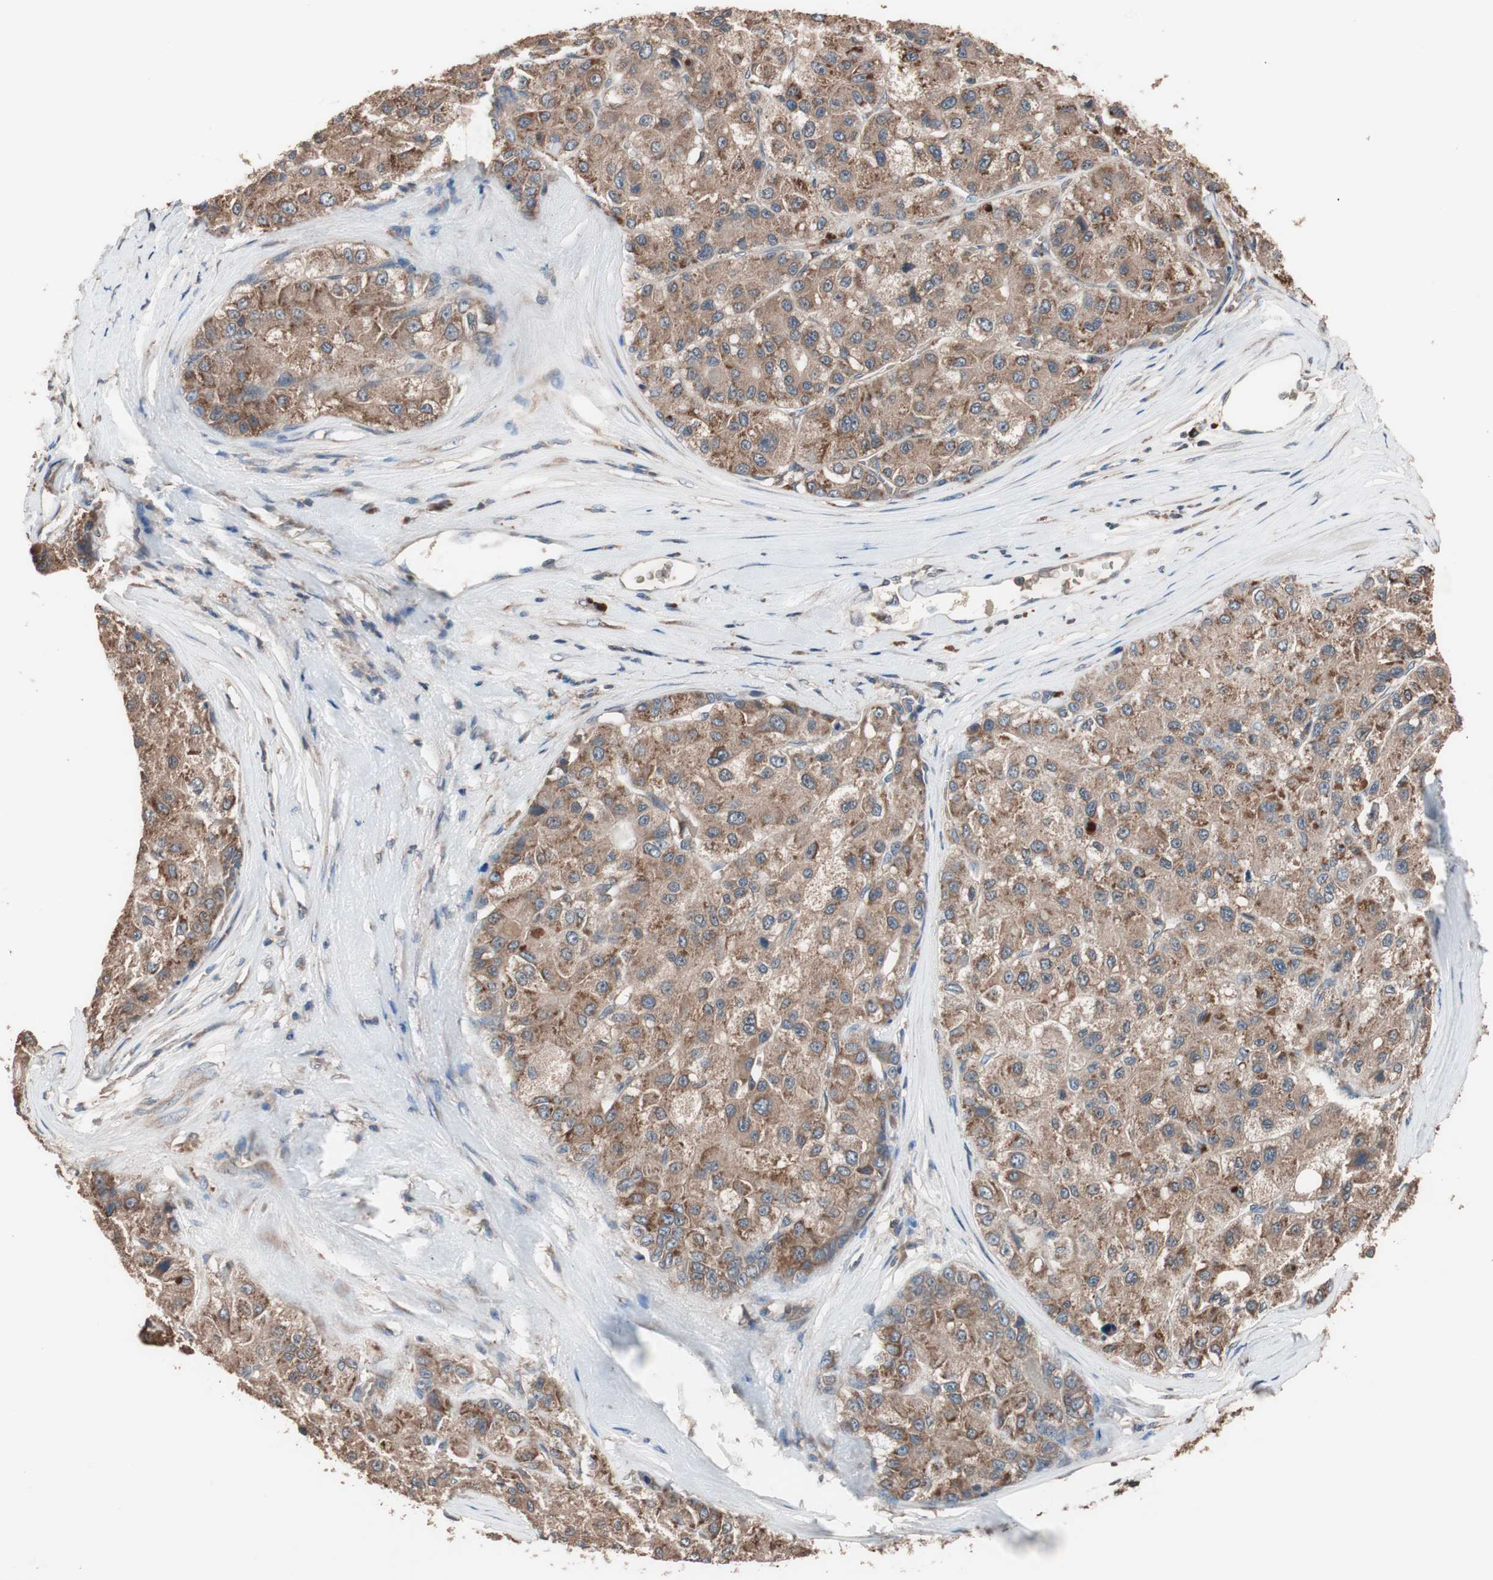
{"staining": {"intensity": "moderate", "quantity": ">75%", "location": "cytoplasmic/membranous"}, "tissue": "liver cancer", "cell_type": "Tumor cells", "image_type": "cancer", "snomed": [{"axis": "morphology", "description": "Carcinoma, Hepatocellular, NOS"}, {"axis": "topography", "description": "Liver"}], "caption": "IHC staining of liver cancer, which displays medium levels of moderate cytoplasmic/membranous expression in about >75% of tumor cells indicating moderate cytoplasmic/membranous protein staining. The staining was performed using DAB (brown) for protein detection and nuclei were counterstained in hematoxylin (blue).", "gene": "GLYCTK", "patient": {"sex": "male", "age": 80}}